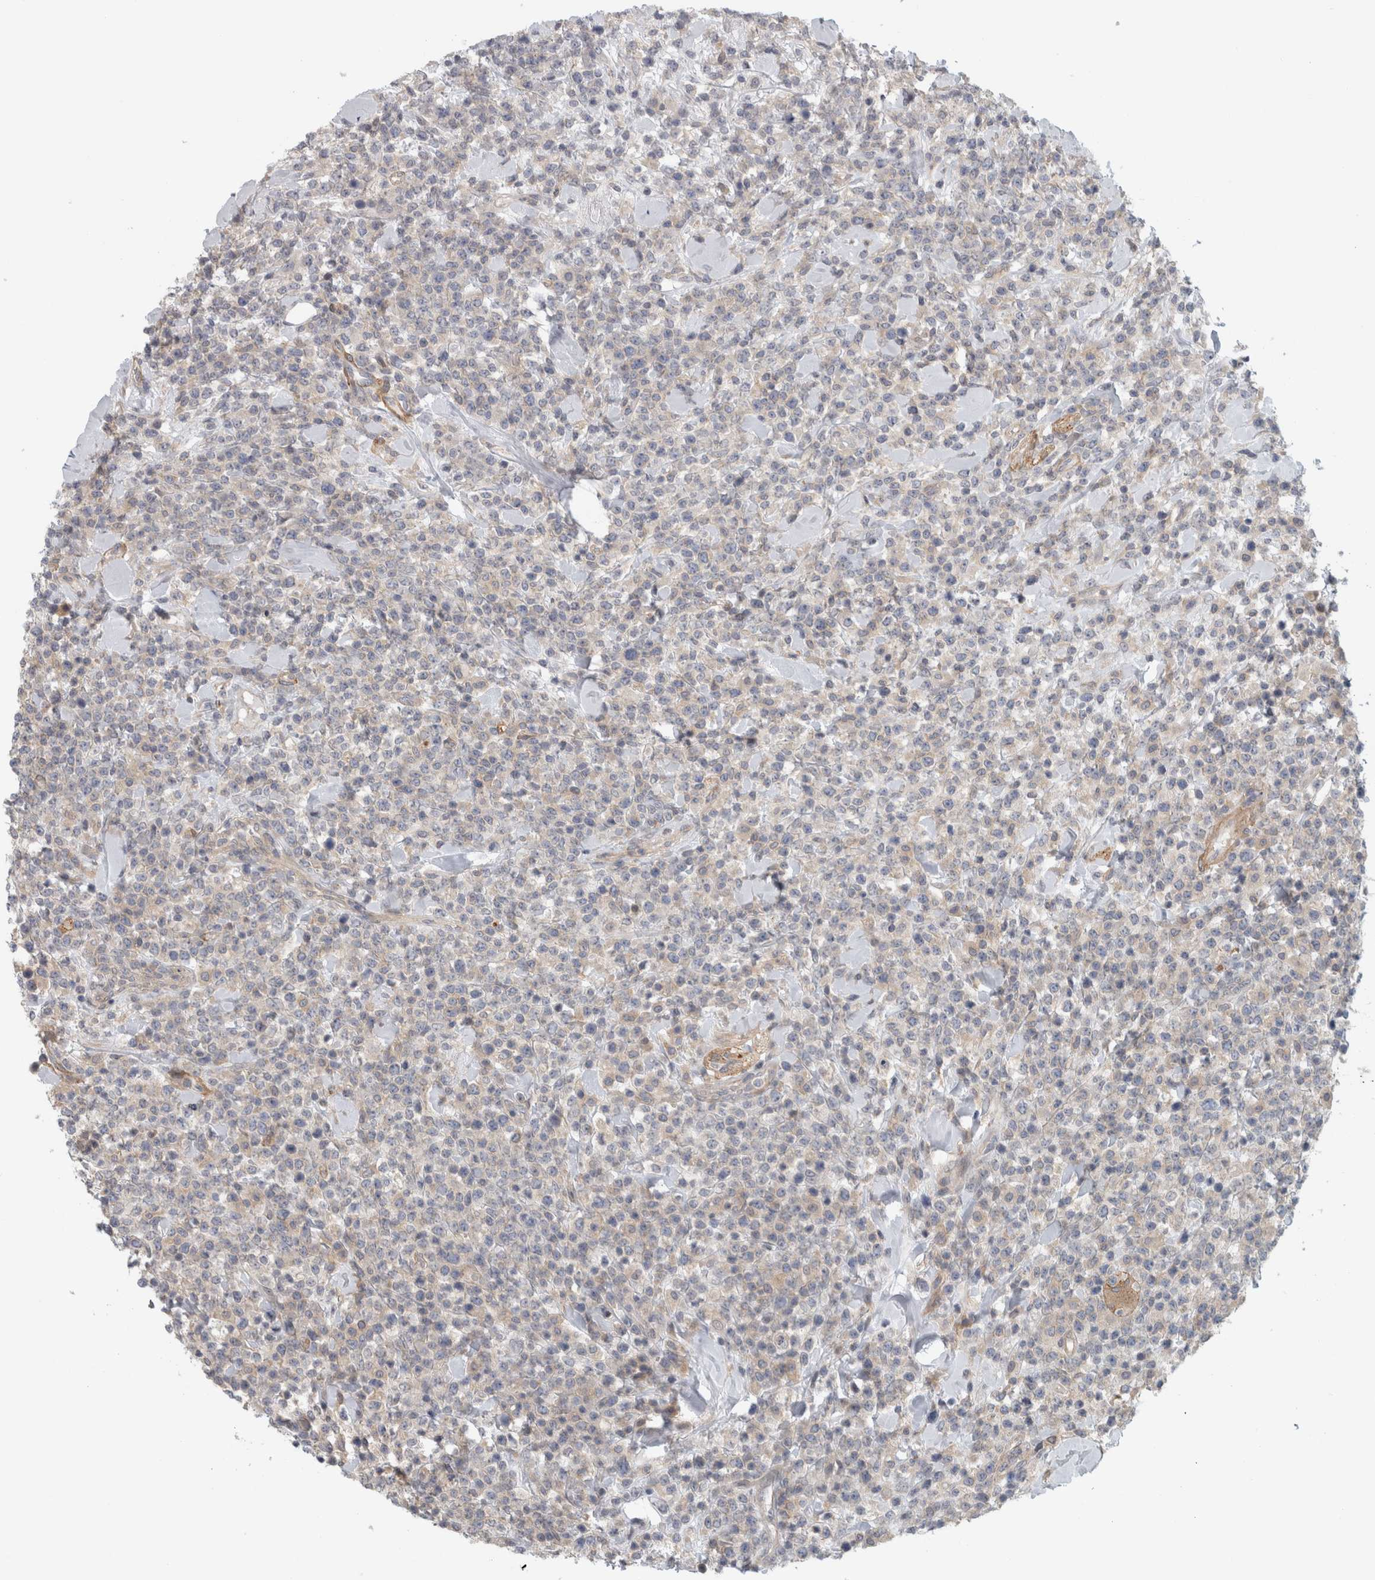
{"staining": {"intensity": "negative", "quantity": "none", "location": "none"}, "tissue": "lymphoma", "cell_type": "Tumor cells", "image_type": "cancer", "snomed": [{"axis": "morphology", "description": "Malignant lymphoma, non-Hodgkin's type, High grade"}, {"axis": "topography", "description": "Colon"}], "caption": "Photomicrograph shows no significant protein positivity in tumor cells of high-grade malignant lymphoma, non-Hodgkin's type.", "gene": "ZNF804B", "patient": {"sex": "female", "age": 53}}